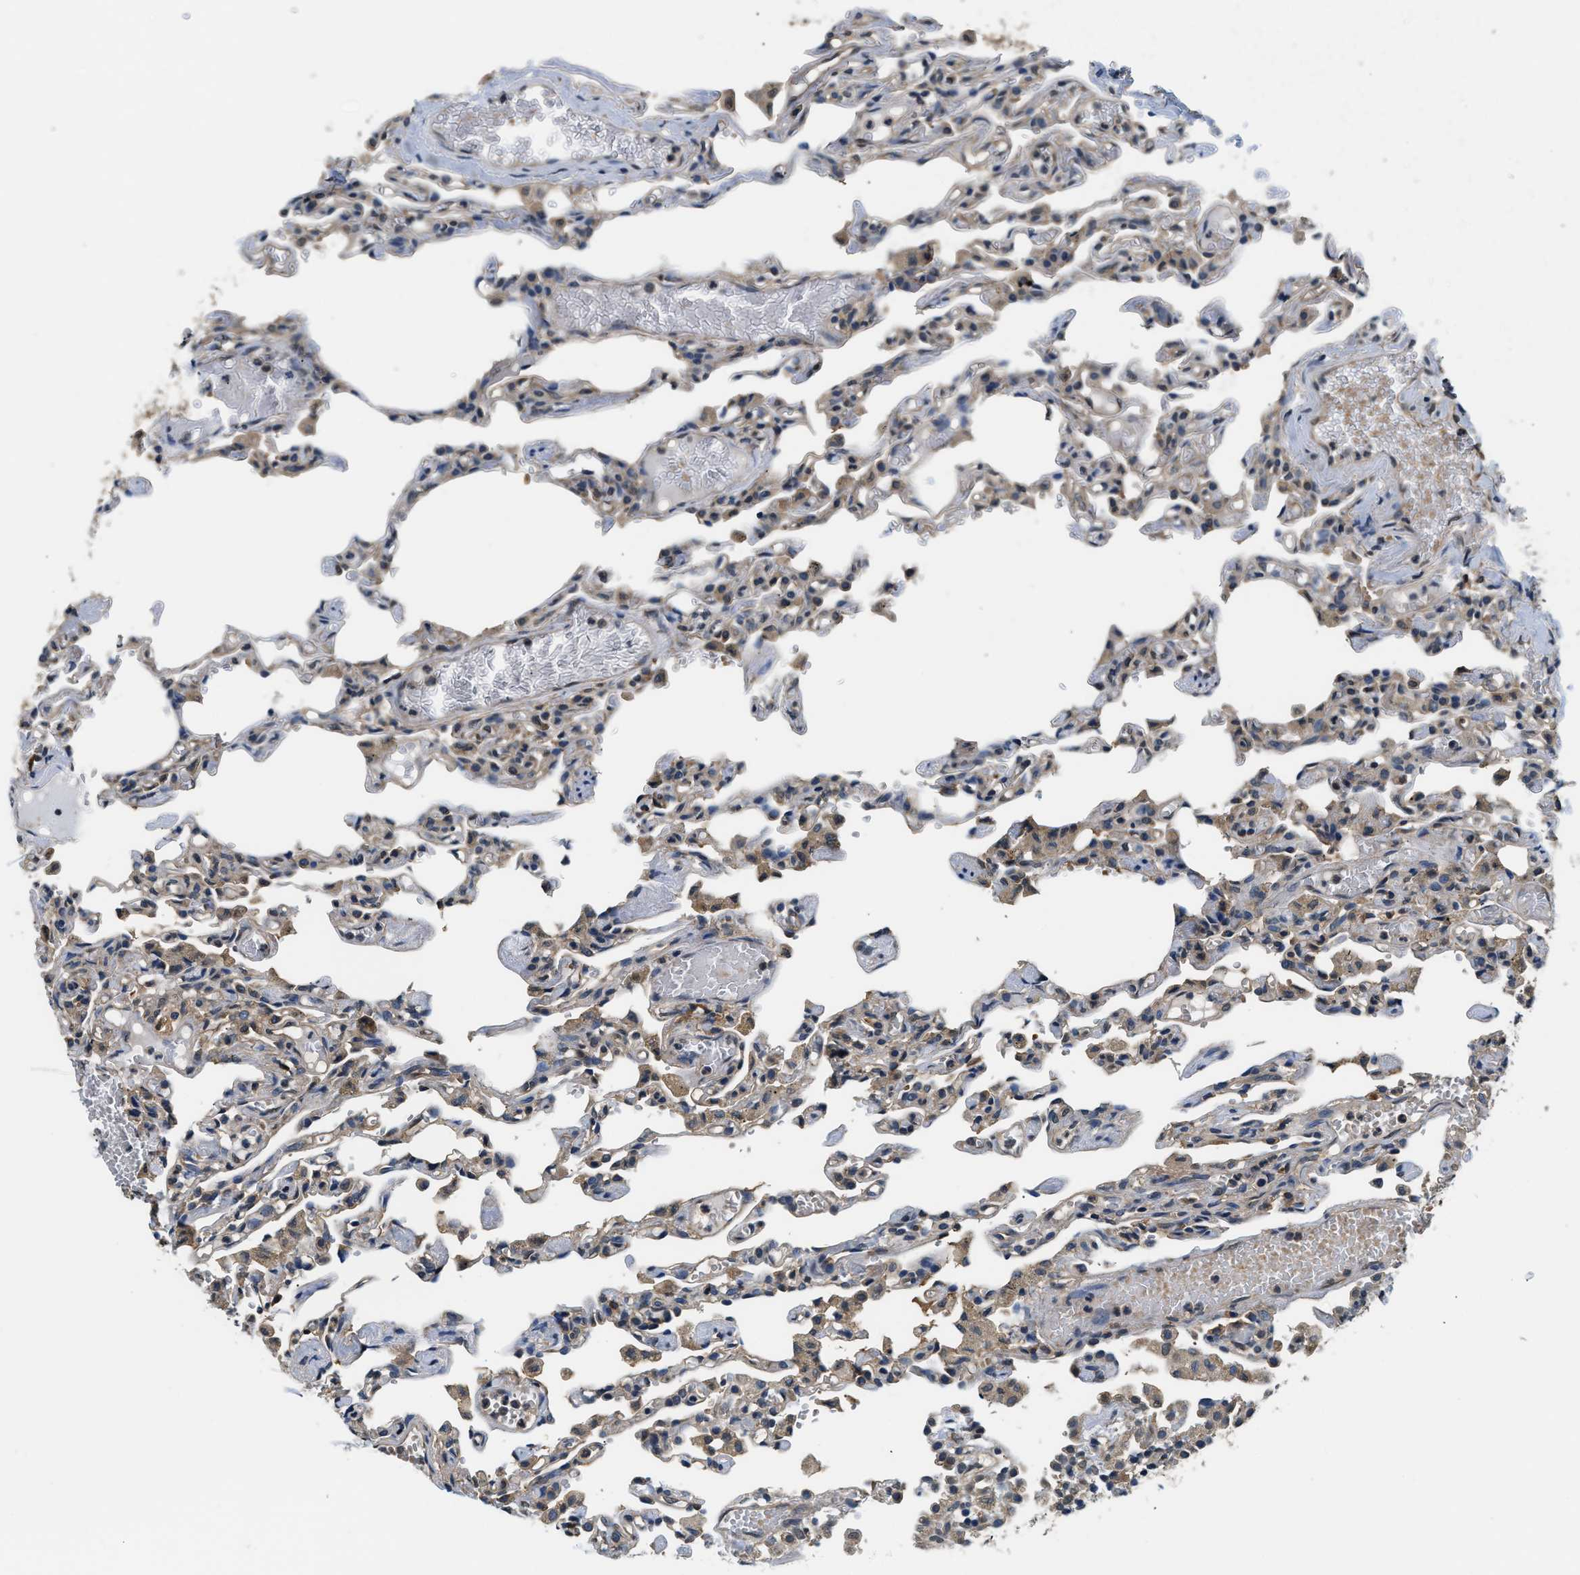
{"staining": {"intensity": "negative", "quantity": "none", "location": "none"}, "tissue": "lung", "cell_type": "Alveolar cells", "image_type": "normal", "snomed": [{"axis": "morphology", "description": "Normal tissue, NOS"}, {"axis": "topography", "description": "Lung"}], "caption": "IHC of normal human lung reveals no positivity in alveolar cells.", "gene": "BCL7C", "patient": {"sex": "male", "age": 21}}